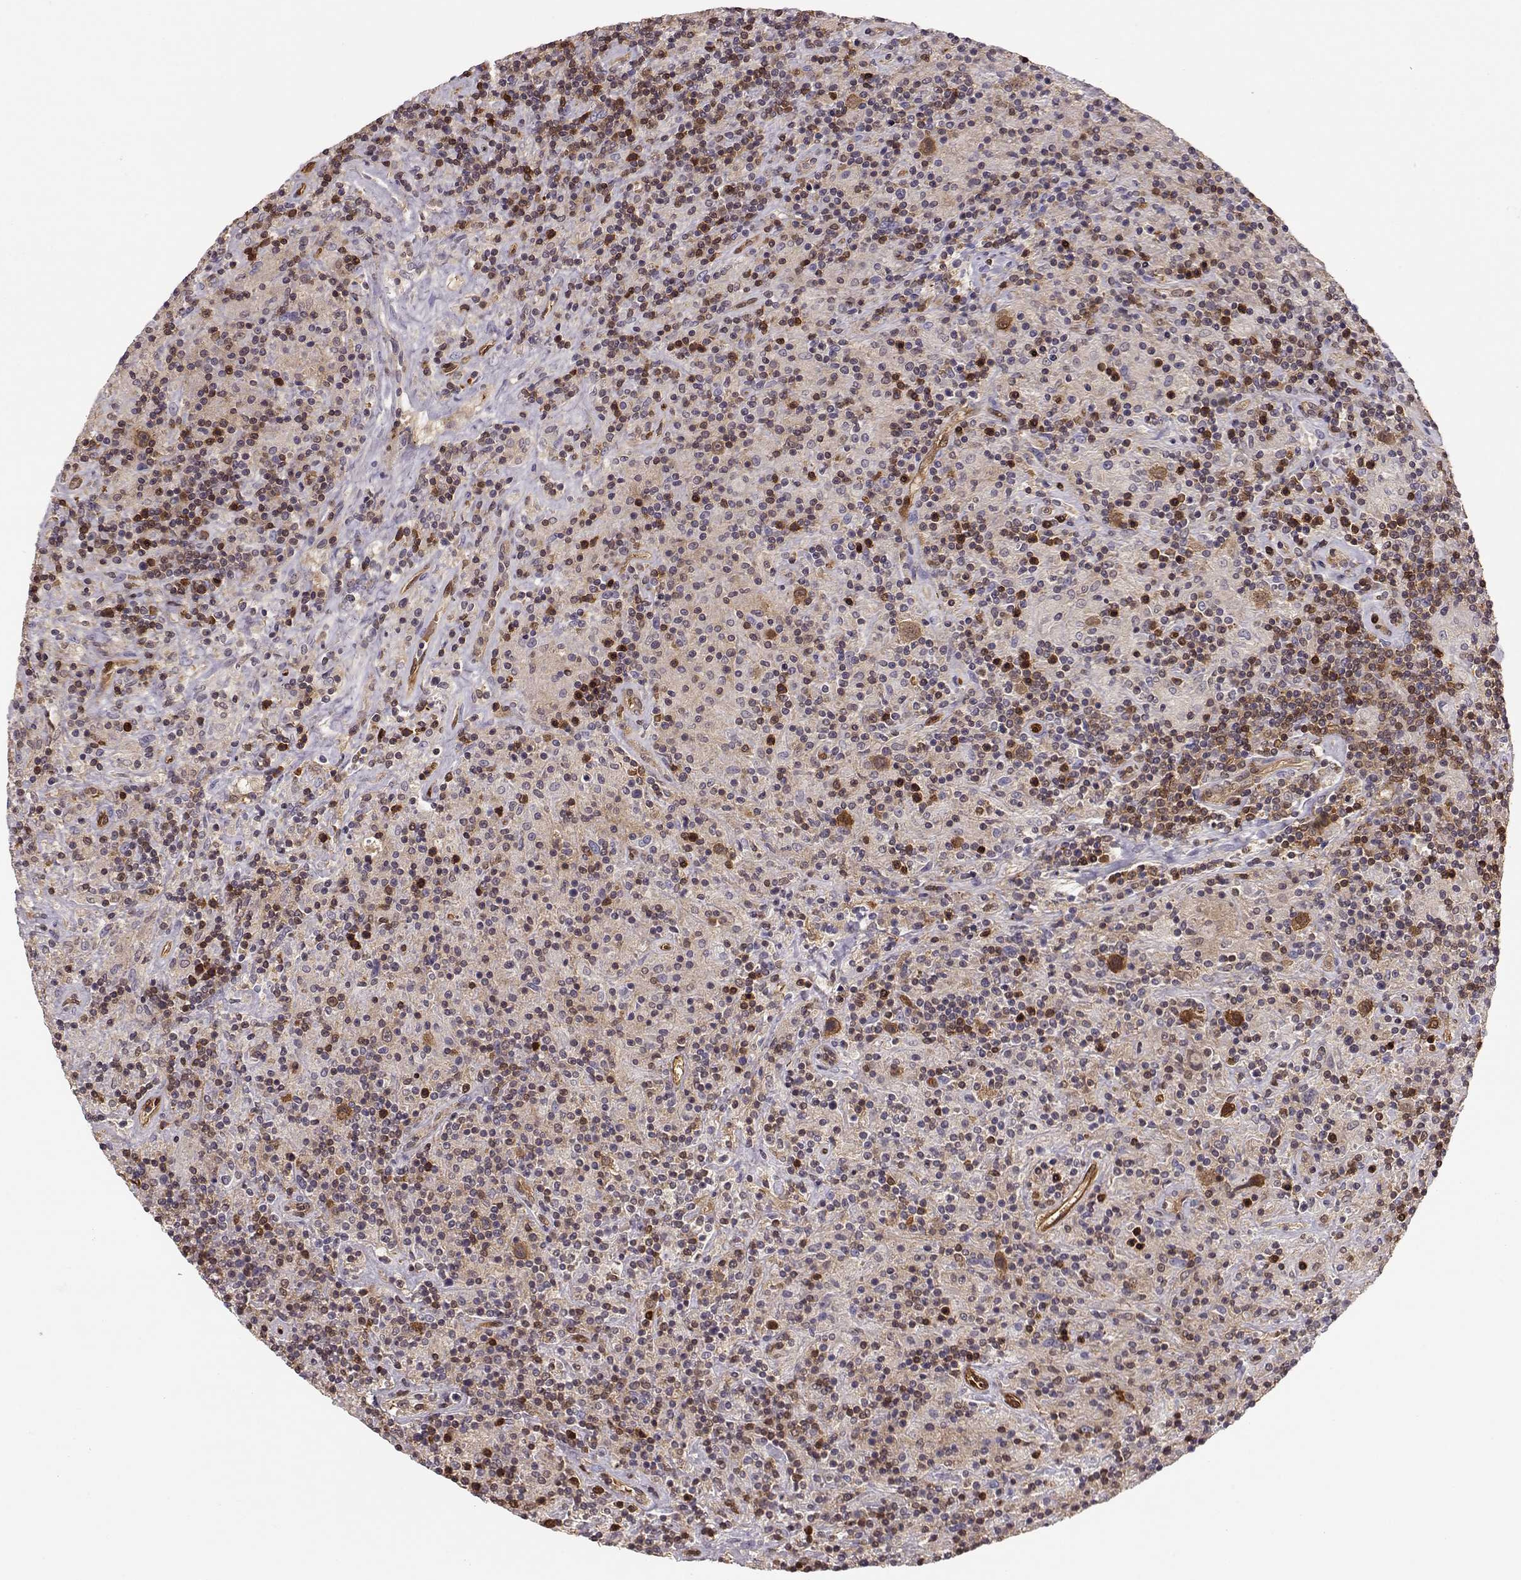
{"staining": {"intensity": "negative", "quantity": "none", "location": "none"}, "tissue": "lymphoma", "cell_type": "Tumor cells", "image_type": "cancer", "snomed": [{"axis": "morphology", "description": "Hodgkin's disease, NOS"}, {"axis": "topography", "description": "Lymph node"}], "caption": "Immunohistochemical staining of human lymphoma demonstrates no significant expression in tumor cells.", "gene": "PNP", "patient": {"sex": "male", "age": 70}}